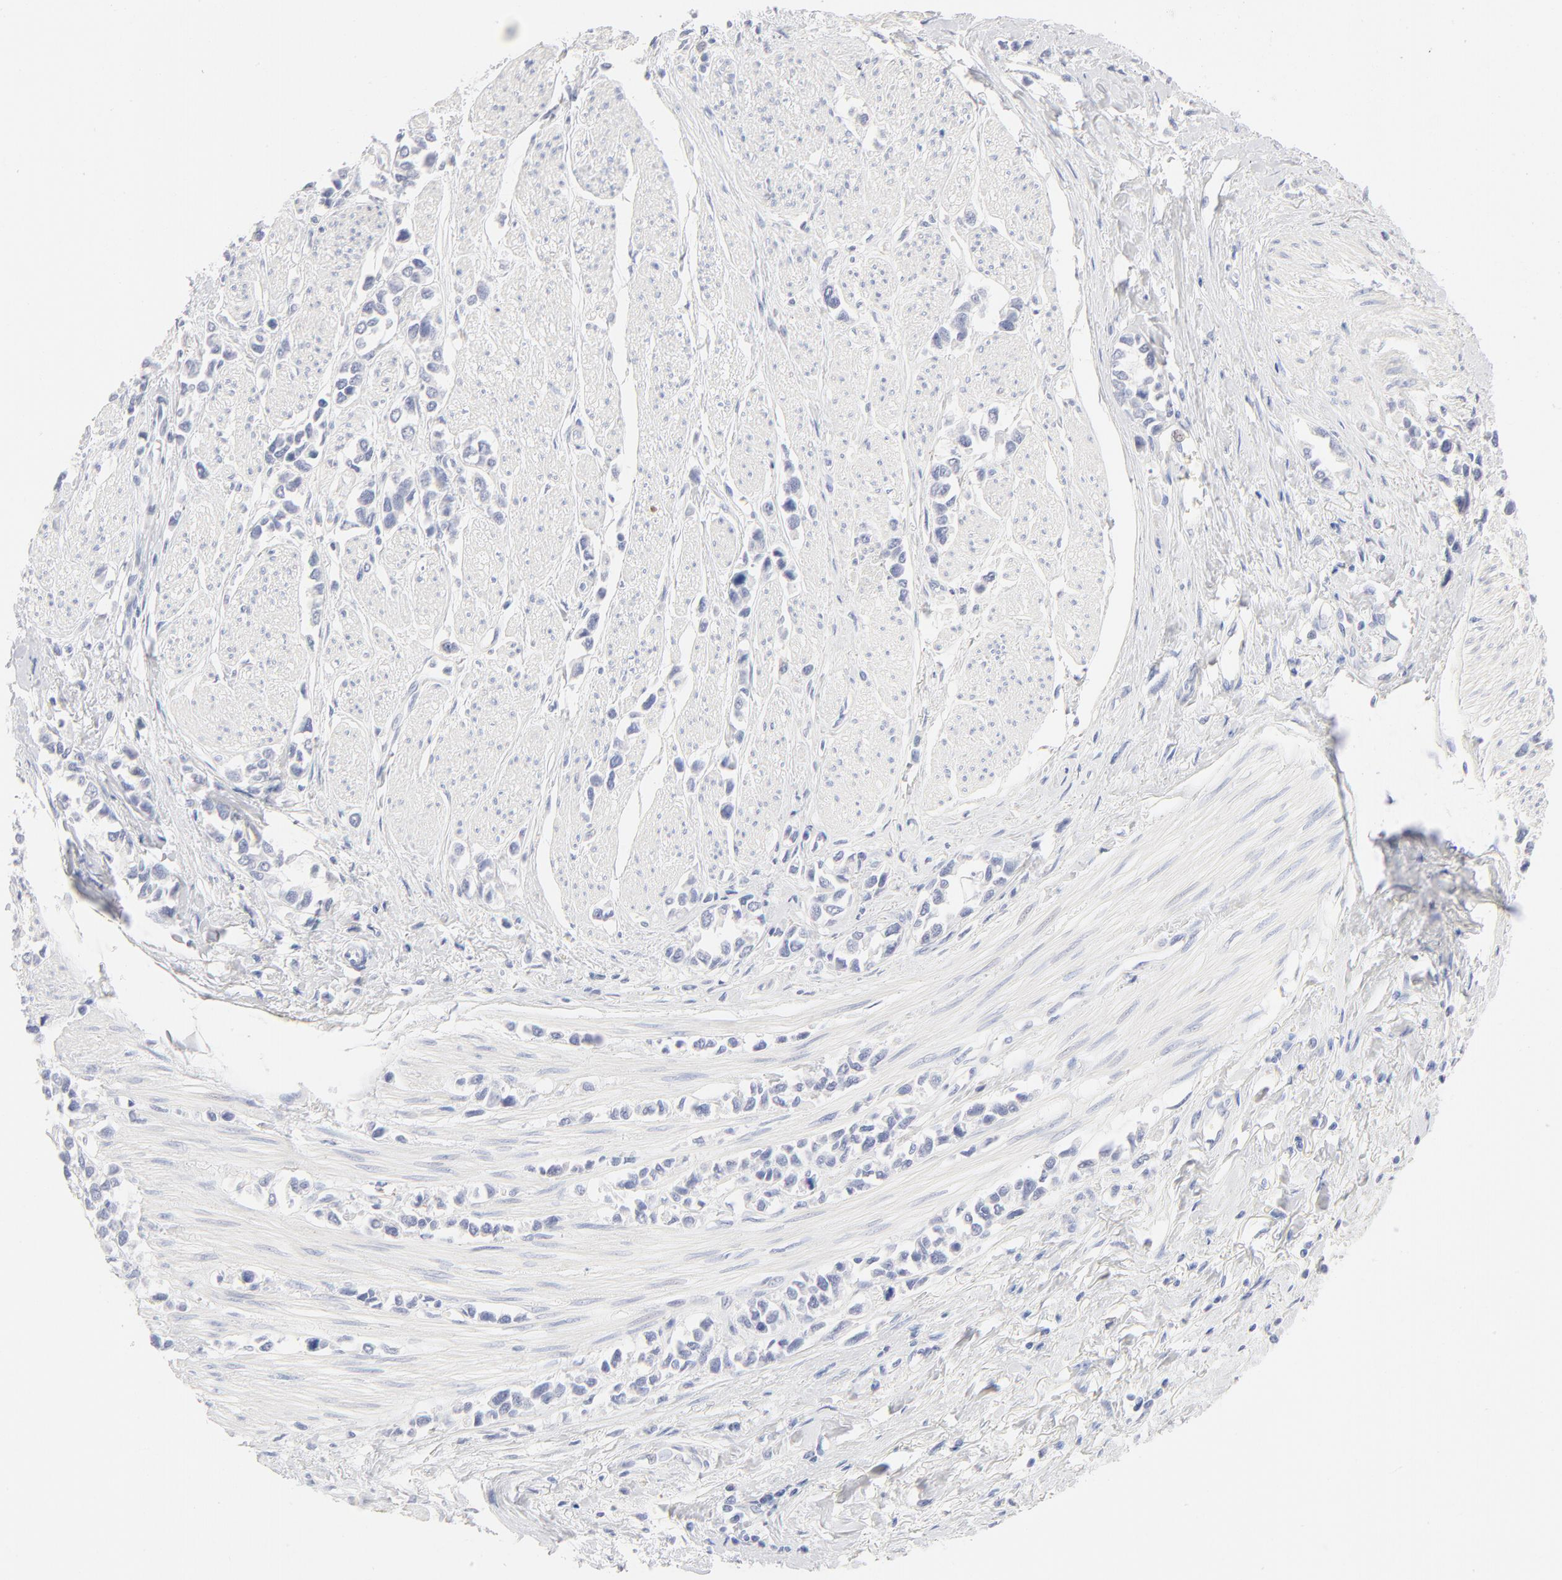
{"staining": {"intensity": "negative", "quantity": "none", "location": "none"}, "tissue": "stomach cancer", "cell_type": "Tumor cells", "image_type": "cancer", "snomed": [{"axis": "morphology", "description": "Adenocarcinoma, NOS"}, {"axis": "topography", "description": "Stomach, upper"}], "caption": "Tumor cells are negative for protein expression in human stomach cancer. (Immunohistochemistry, brightfield microscopy, high magnification).", "gene": "ONECUT1", "patient": {"sex": "male", "age": 76}}